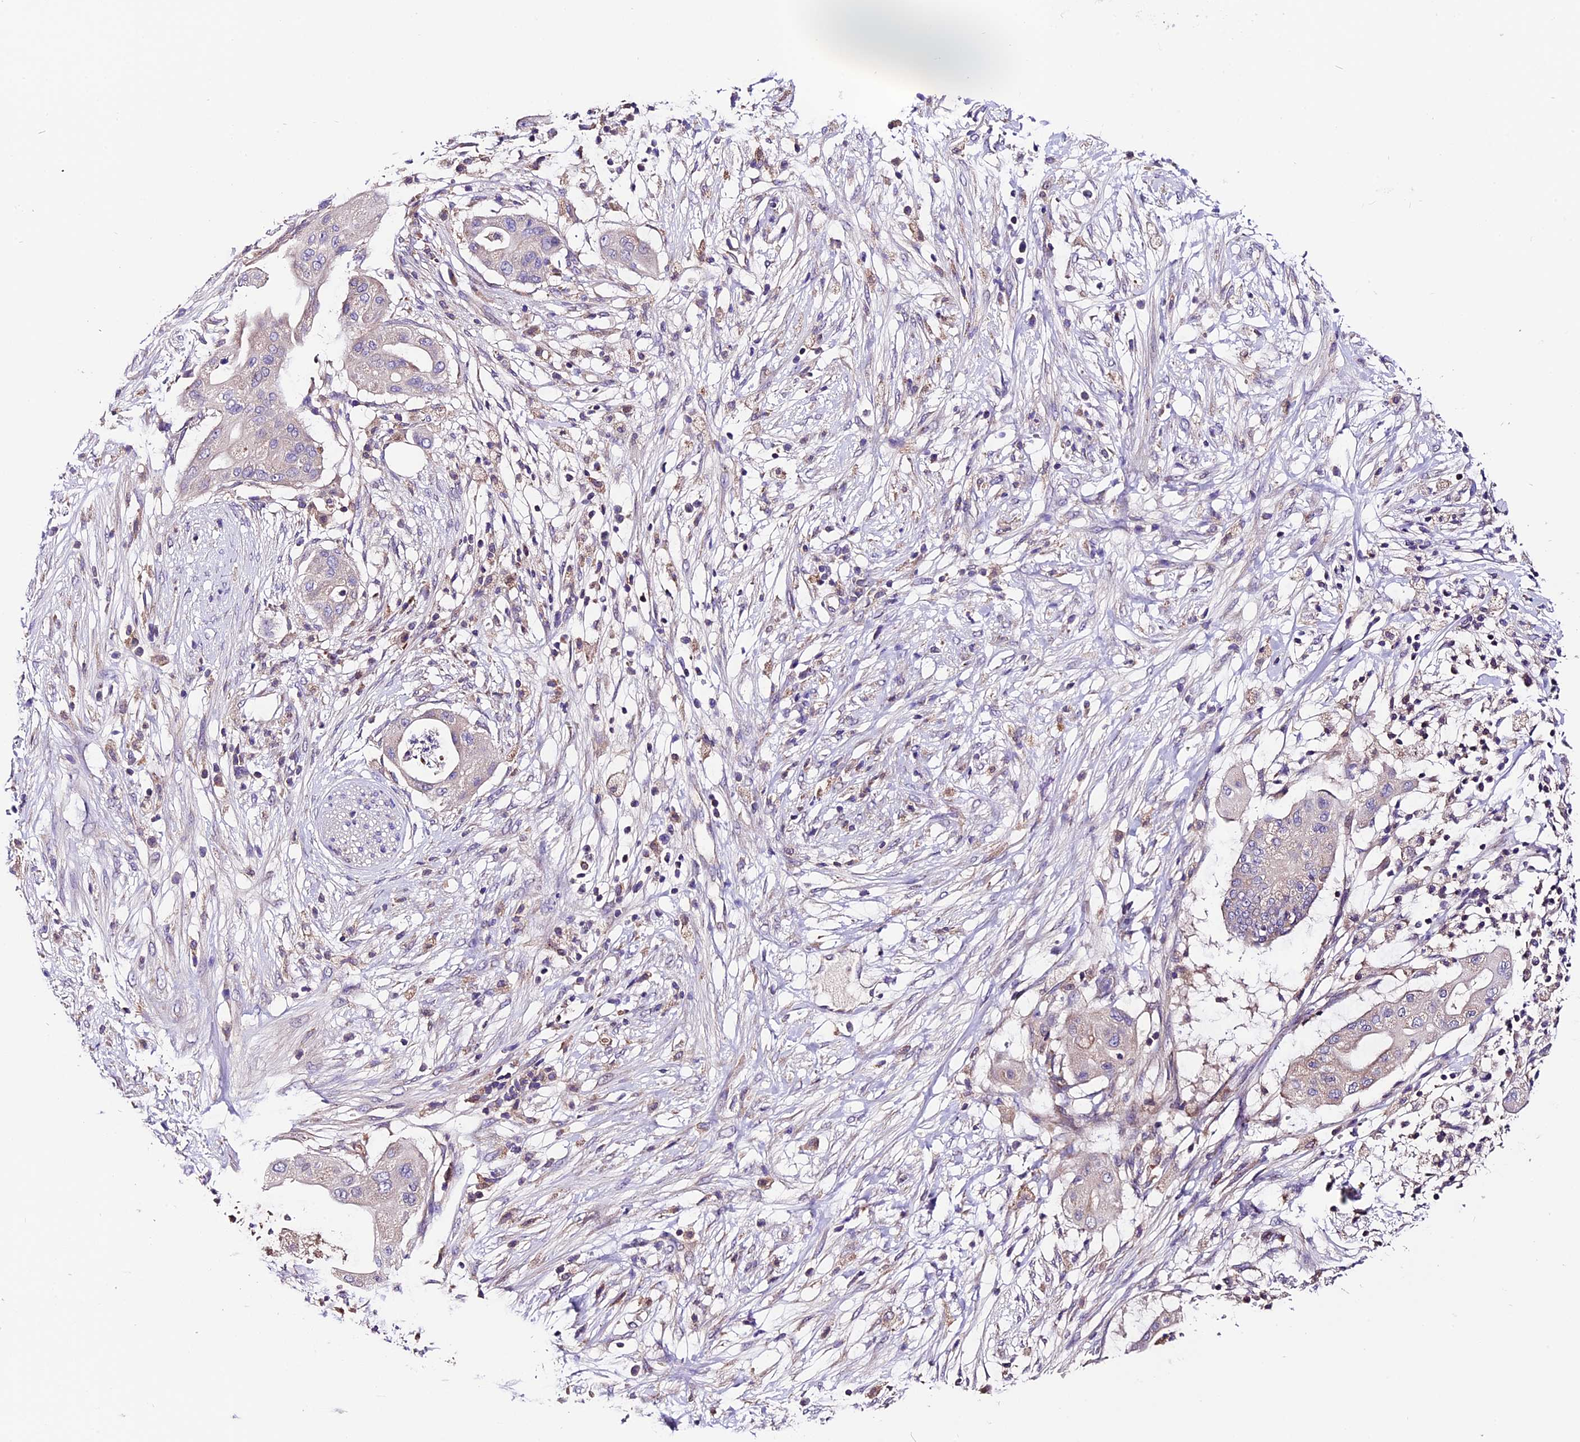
{"staining": {"intensity": "negative", "quantity": "none", "location": "none"}, "tissue": "pancreatic cancer", "cell_type": "Tumor cells", "image_type": "cancer", "snomed": [{"axis": "morphology", "description": "Adenocarcinoma, NOS"}, {"axis": "topography", "description": "Pancreas"}], "caption": "DAB (3,3'-diaminobenzidine) immunohistochemical staining of pancreatic cancer exhibits no significant positivity in tumor cells. (Stains: DAB immunohistochemistry with hematoxylin counter stain, Microscopy: brightfield microscopy at high magnification).", "gene": "DDX28", "patient": {"sex": "male", "age": 68}}